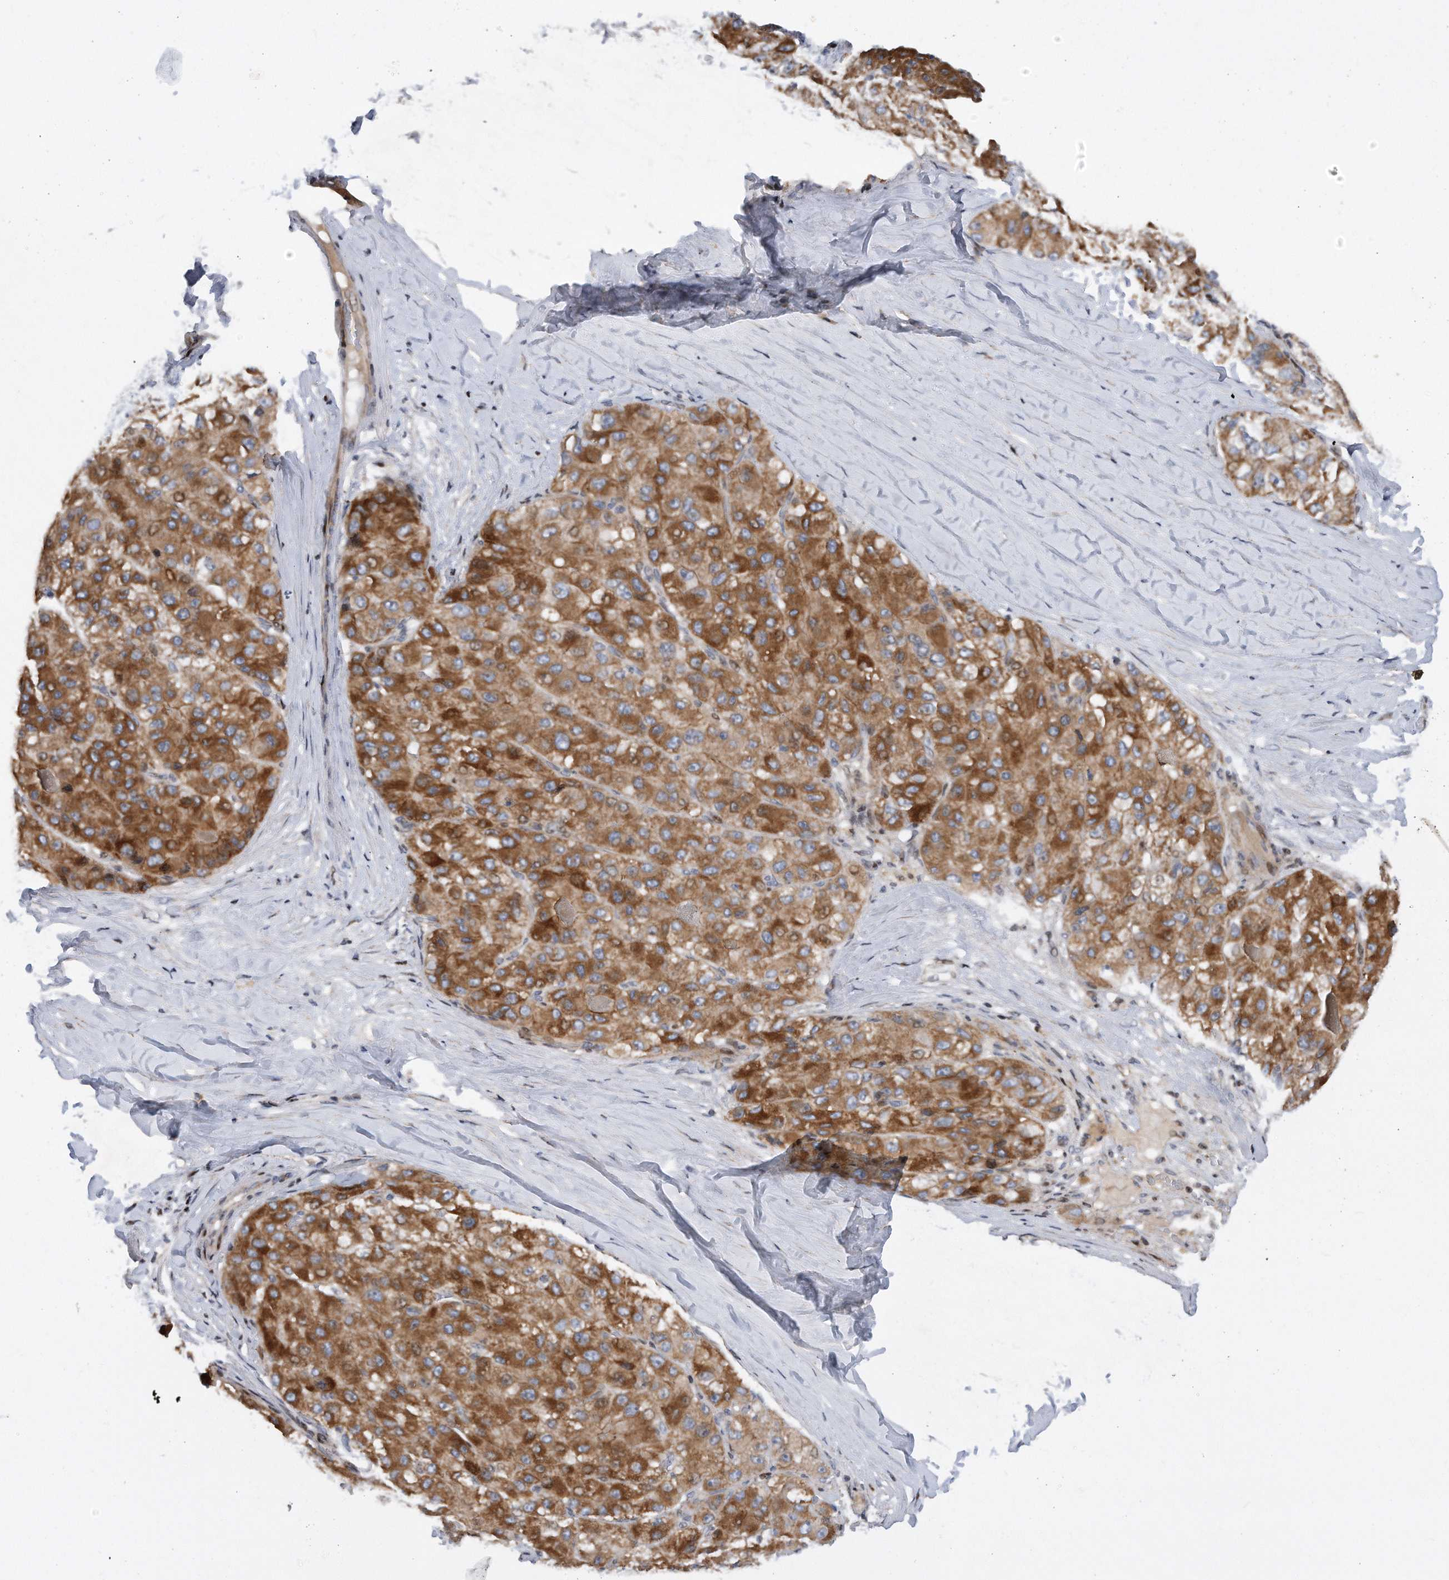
{"staining": {"intensity": "strong", "quantity": ">75%", "location": "cytoplasmic/membranous"}, "tissue": "liver cancer", "cell_type": "Tumor cells", "image_type": "cancer", "snomed": [{"axis": "morphology", "description": "Carcinoma, Hepatocellular, NOS"}, {"axis": "topography", "description": "Liver"}], "caption": "Strong cytoplasmic/membranous expression is present in about >75% of tumor cells in liver cancer (hepatocellular carcinoma). The protein is shown in brown color, while the nuclei are stained blue.", "gene": "CDH12", "patient": {"sex": "male", "age": 80}}